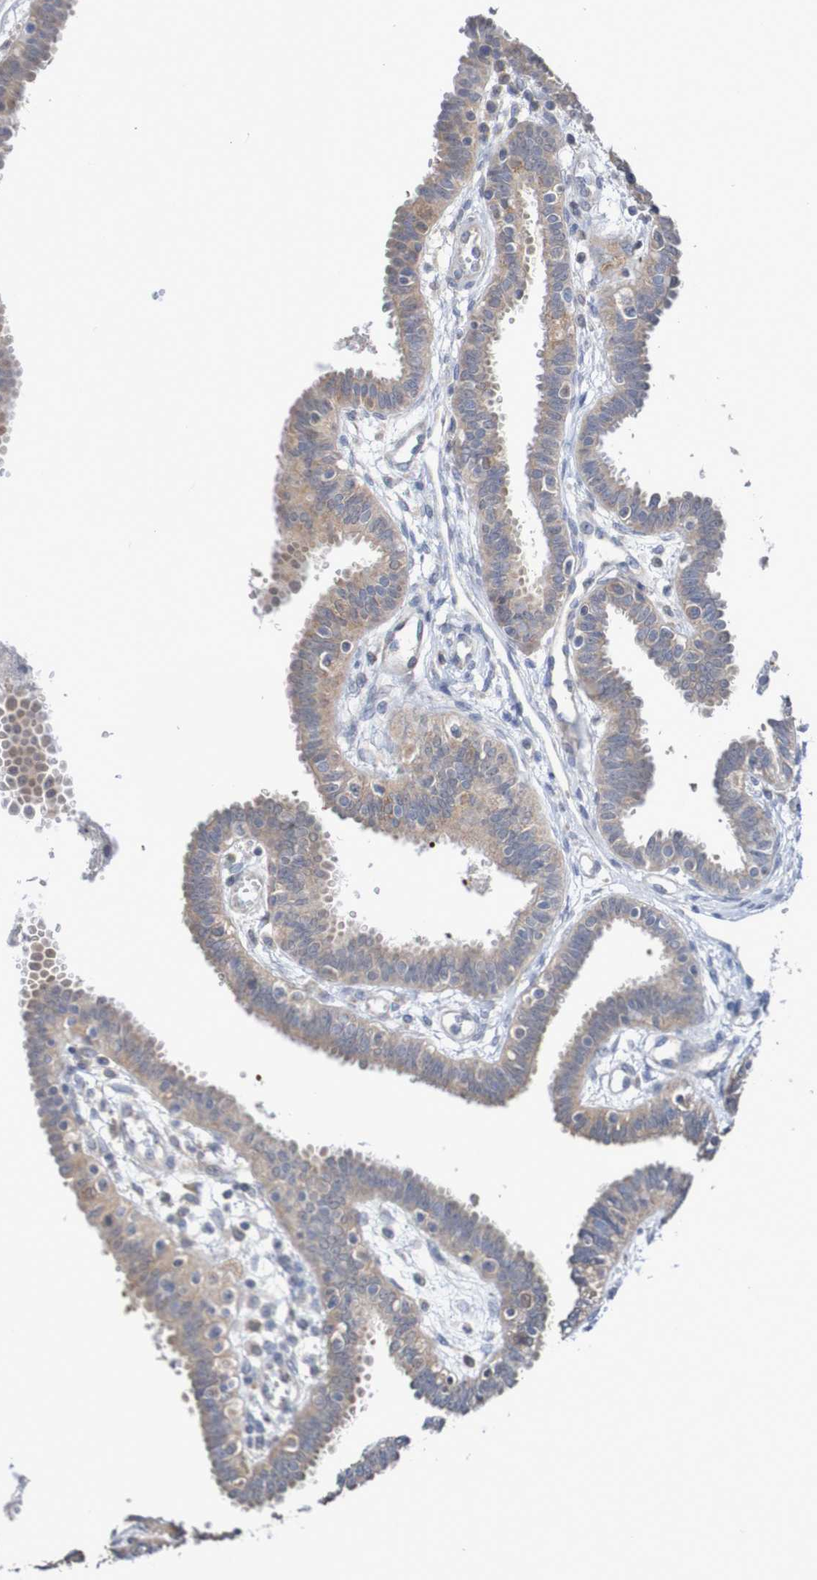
{"staining": {"intensity": "moderate", "quantity": ">75%", "location": "cytoplasmic/membranous"}, "tissue": "fallopian tube", "cell_type": "Glandular cells", "image_type": "normal", "snomed": [{"axis": "morphology", "description": "Normal tissue, NOS"}, {"axis": "topography", "description": "Fallopian tube"}], "caption": "Fallopian tube stained with a brown dye displays moderate cytoplasmic/membranous positive expression in about >75% of glandular cells.", "gene": "C3orf18", "patient": {"sex": "female", "age": 32}}